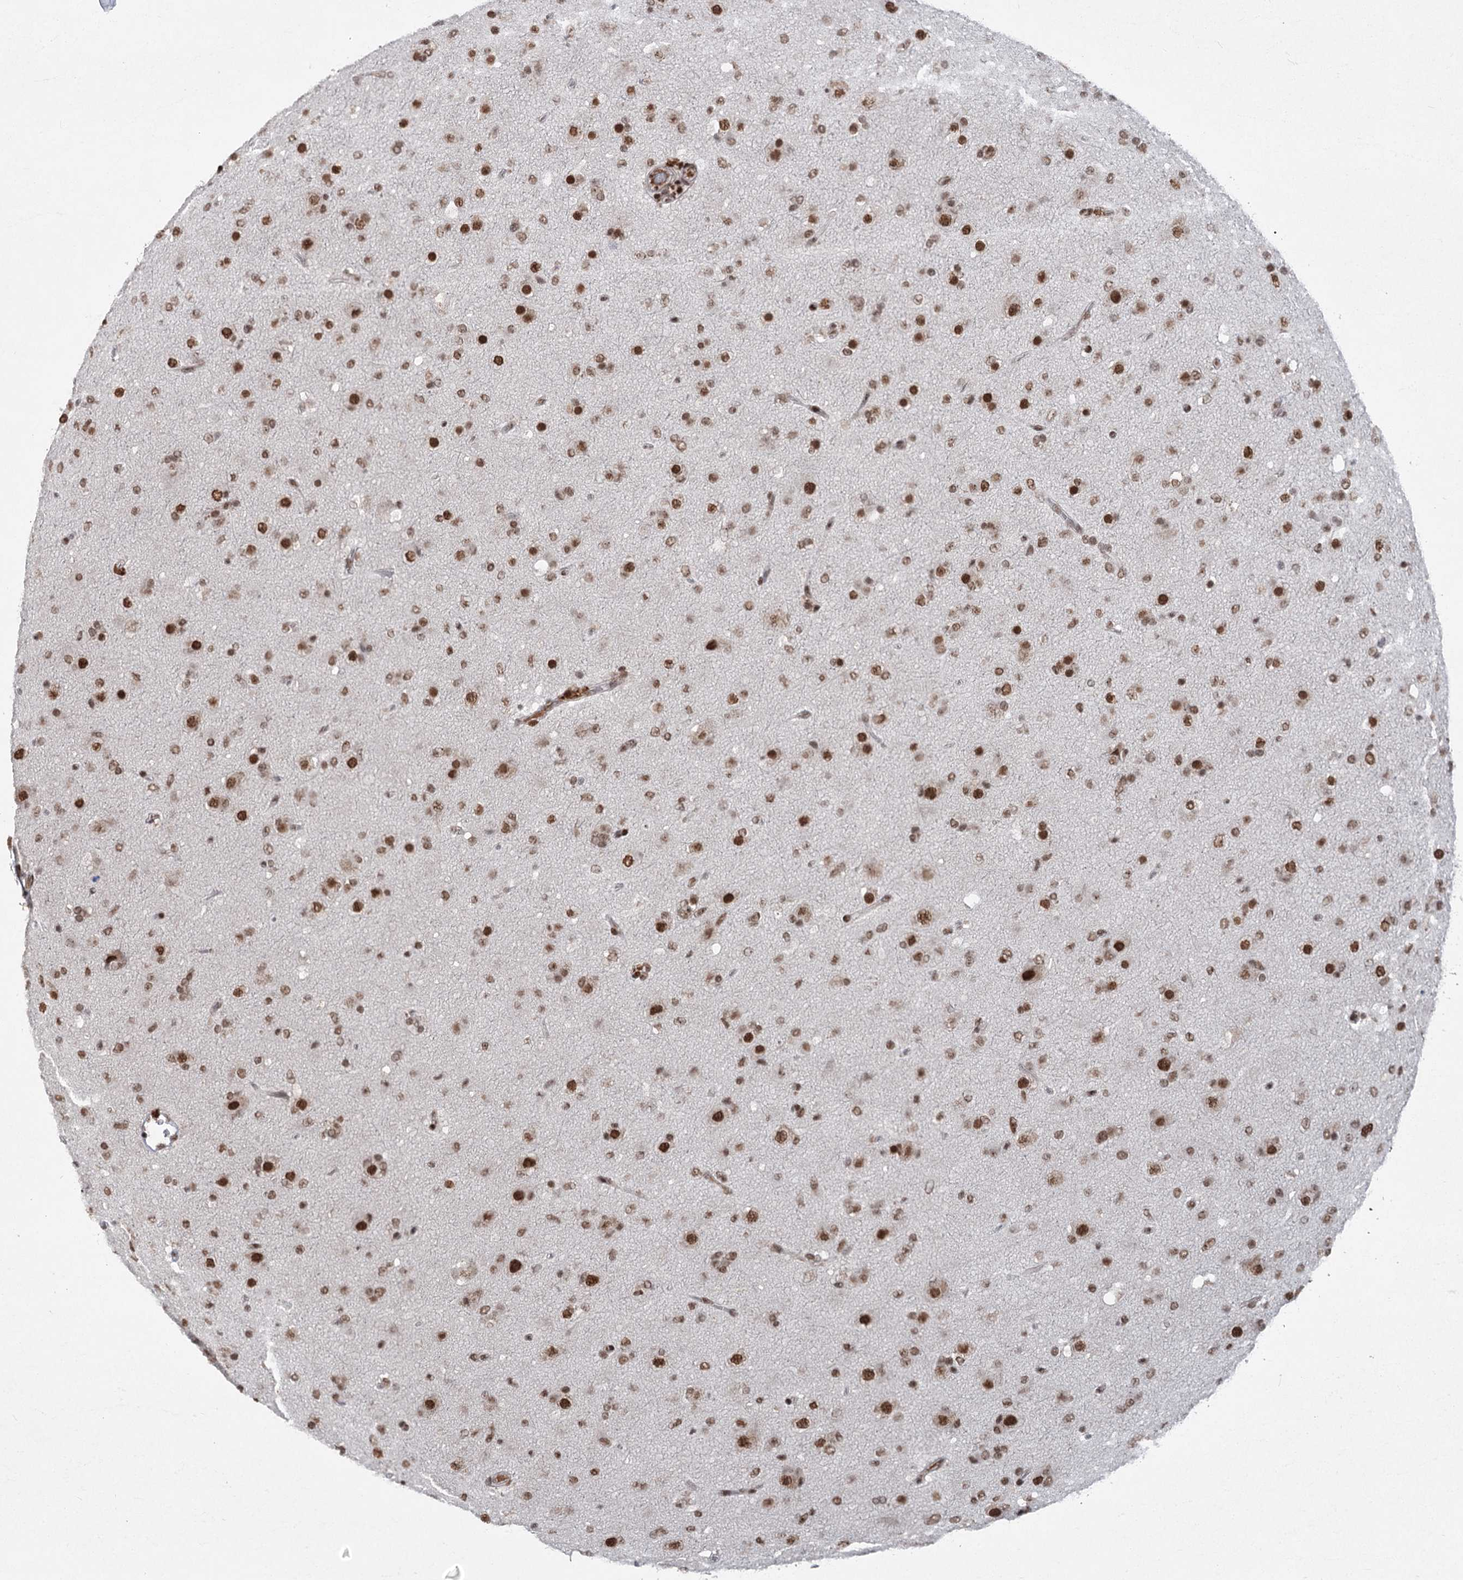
{"staining": {"intensity": "strong", "quantity": ">75%", "location": "nuclear"}, "tissue": "glioma", "cell_type": "Tumor cells", "image_type": "cancer", "snomed": [{"axis": "morphology", "description": "Glioma, malignant, Low grade"}, {"axis": "topography", "description": "Brain"}], "caption": "Glioma stained with a brown dye exhibits strong nuclear positive expression in approximately >75% of tumor cells.", "gene": "CGGBP1", "patient": {"sex": "male", "age": 65}}